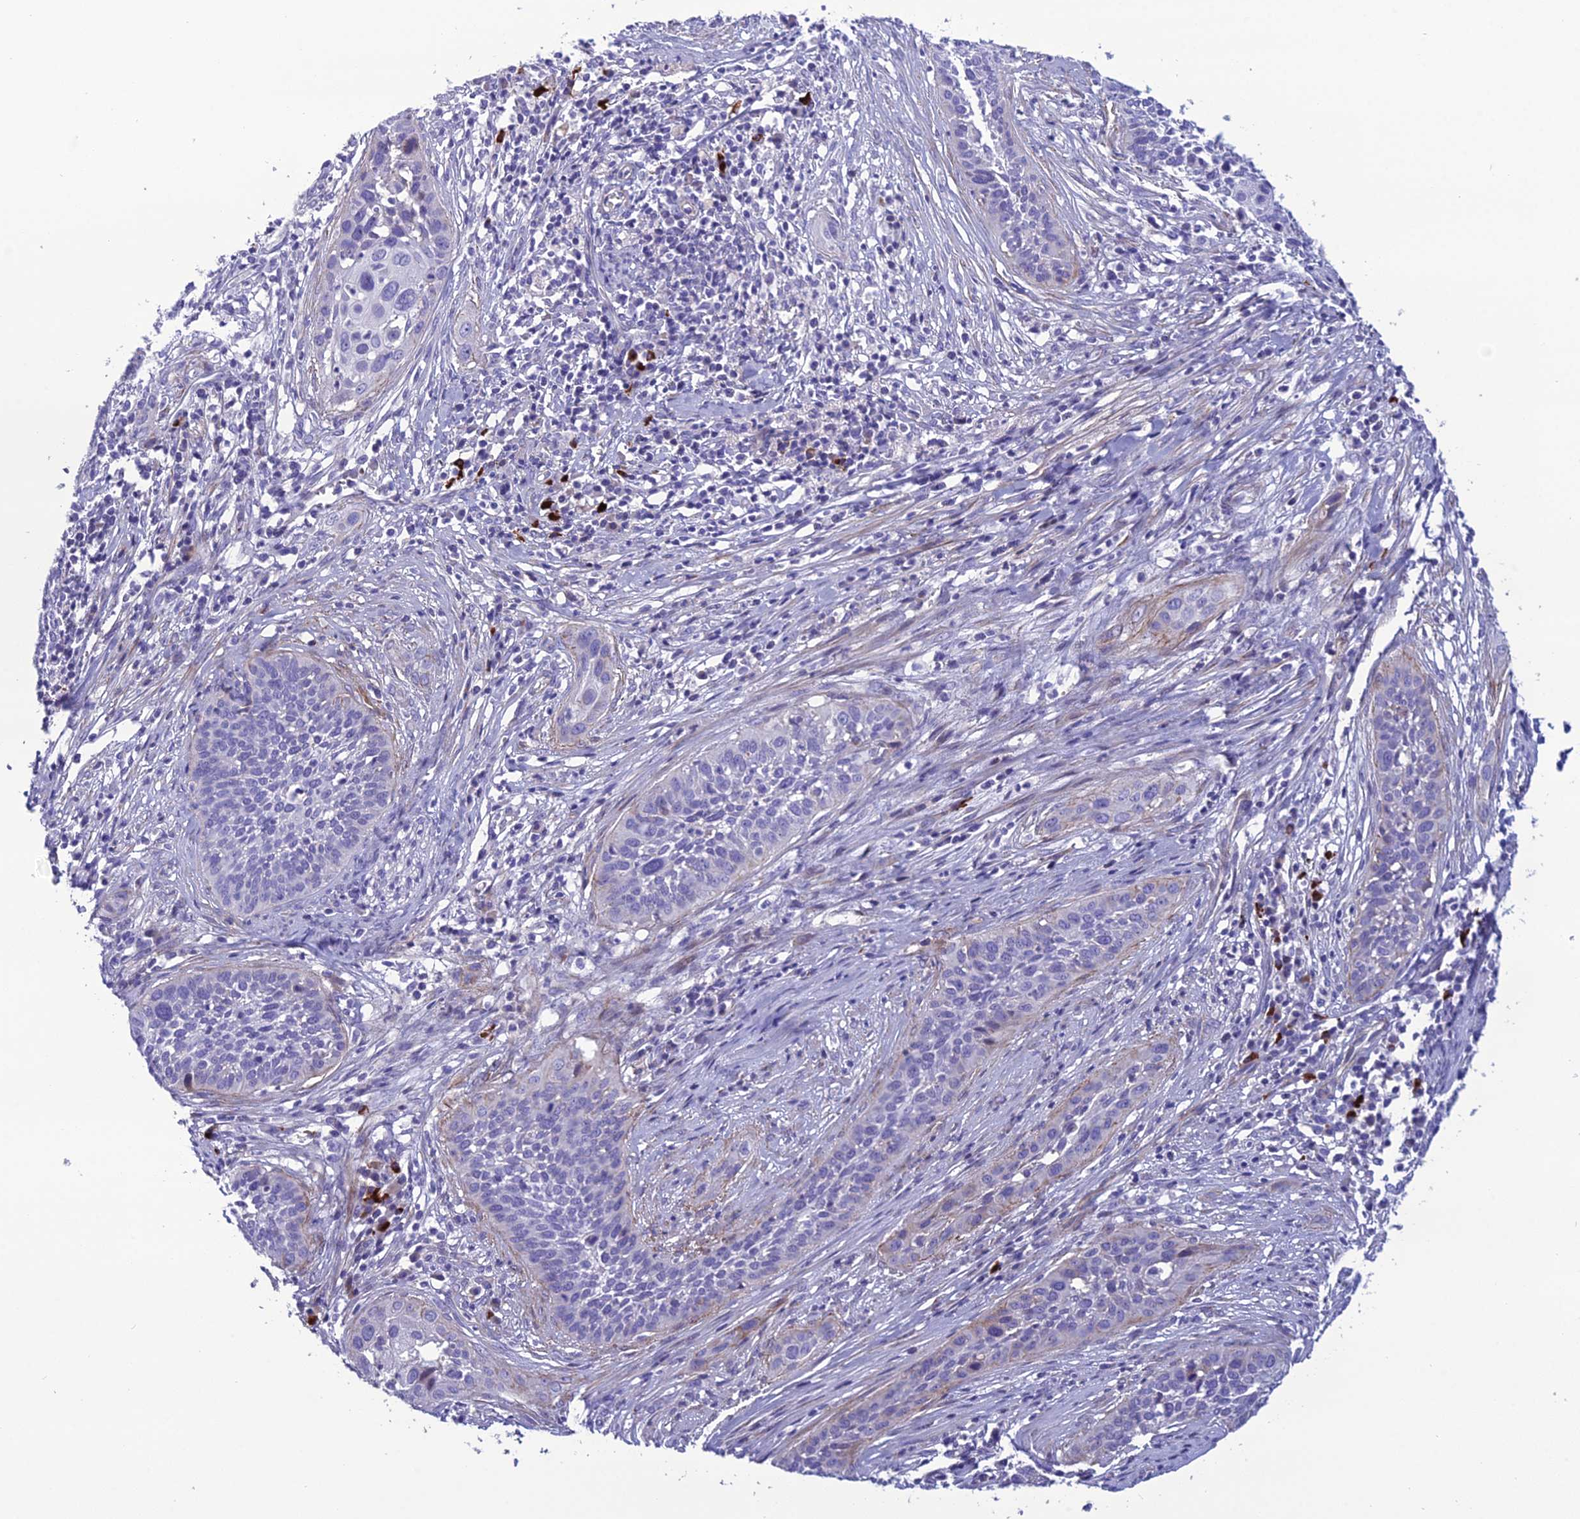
{"staining": {"intensity": "negative", "quantity": "none", "location": "none"}, "tissue": "cervical cancer", "cell_type": "Tumor cells", "image_type": "cancer", "snomed": [{"axis": "morphology", "description": "Squamous cell carcinoma, NOS"}, {"axis": "topography", "description": "Cervix"}], "caption": "This is an immunohistochemistry photomicrograph of cervical squamous cell carcinoma. There is no positivity in tumor cells.", "gene": "OR56B1", "patient": {"sex": "female", "age": 34}}